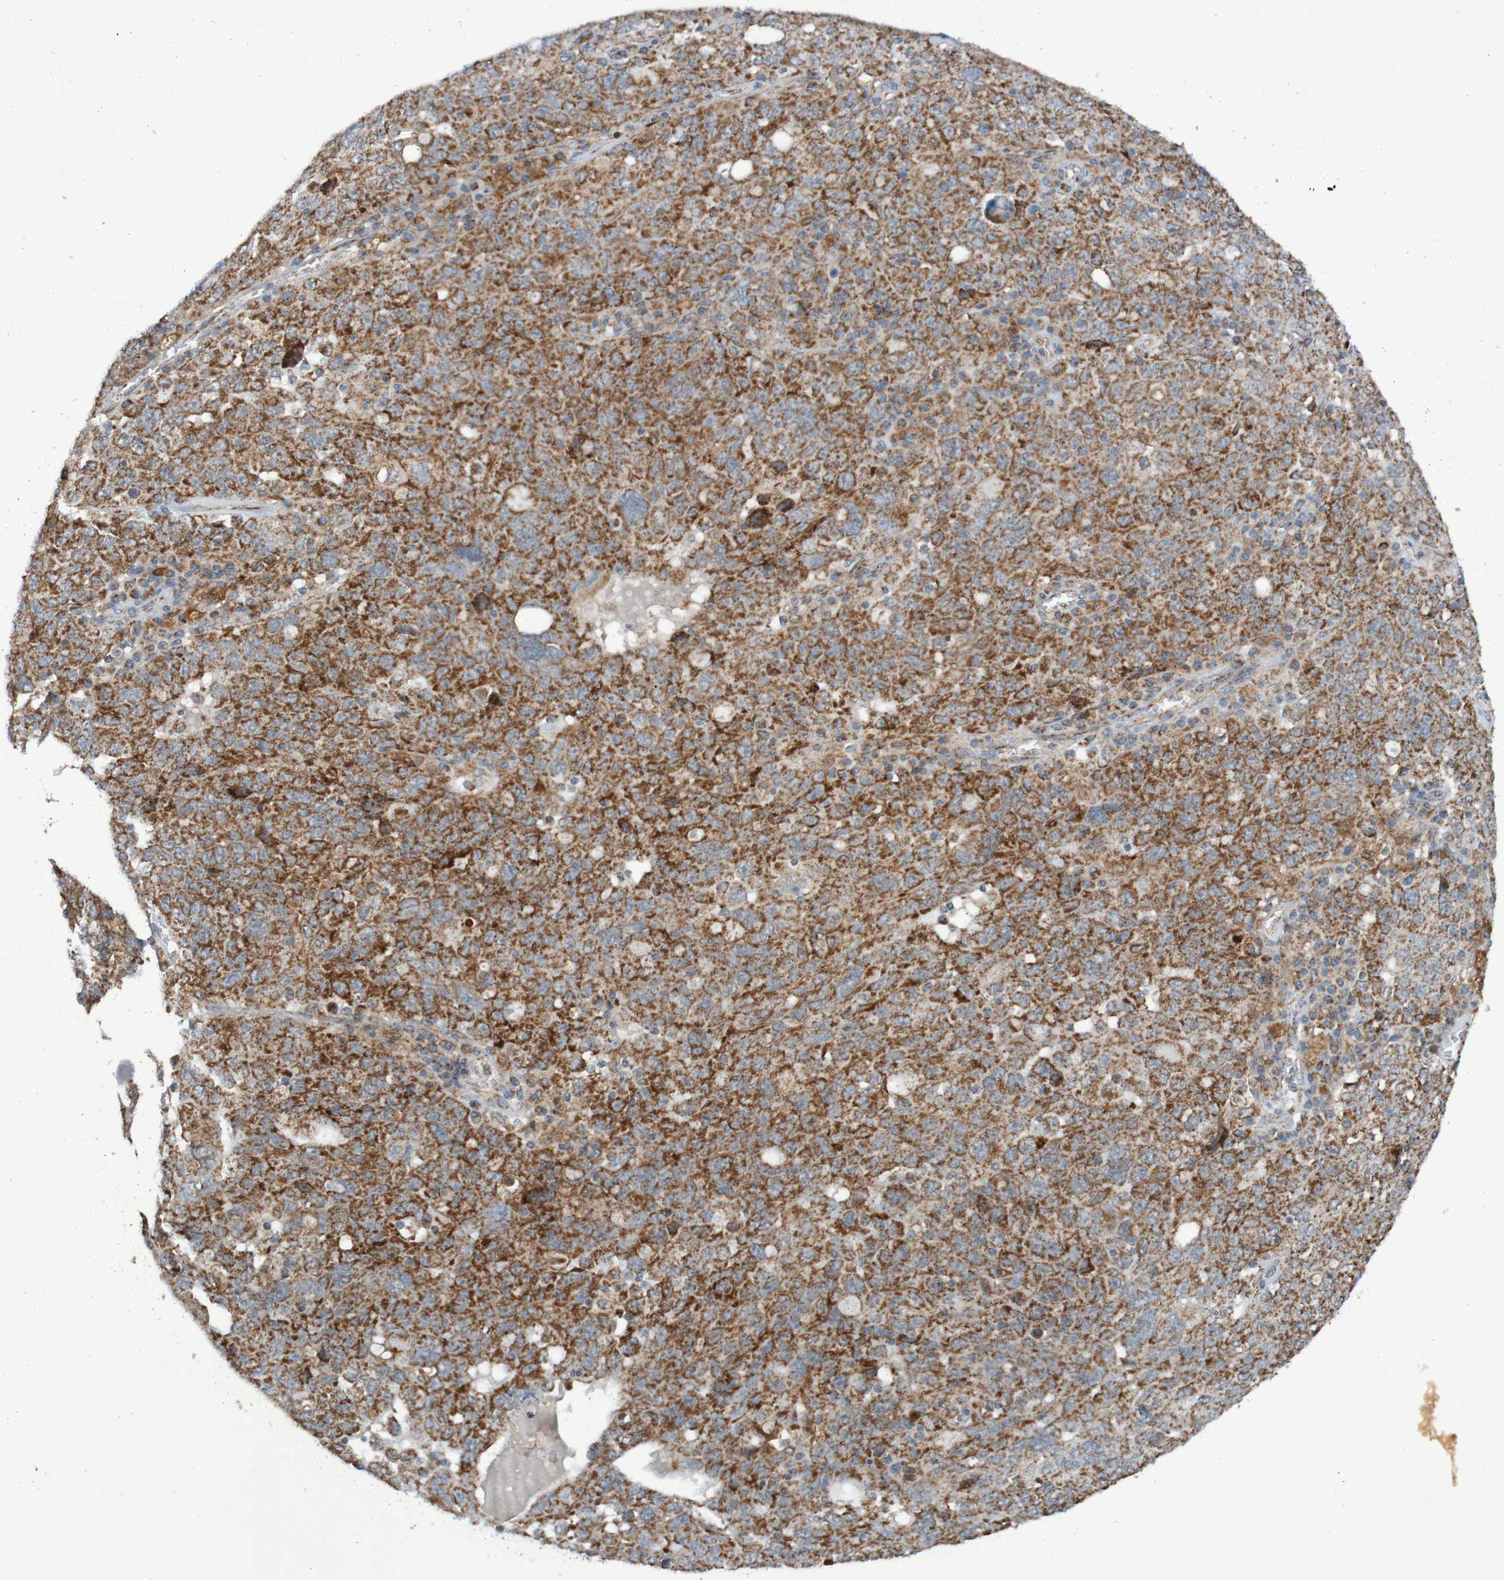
{"staining": {"intensity": "strong", "quantity": ">75%", "location": "cytoplasmic/membranous"}, "tissue": "ovarian cancer", "cell_type": "Tumor cells", "image_type": "cancer", "snomed": [{"axis": "morphology", "description": "Carcinoma, endometroid"}, {"axis": "topography", "description": "Ovary"}], "caption": "Protein staining of ovarian endometroid carcinoma tissue exhibits strong cytoplasmic/membranous positivity in approximately >75% of tumor cells.", "gene": "CCDC51", "patient": {"sex": "female", "age": 62}}